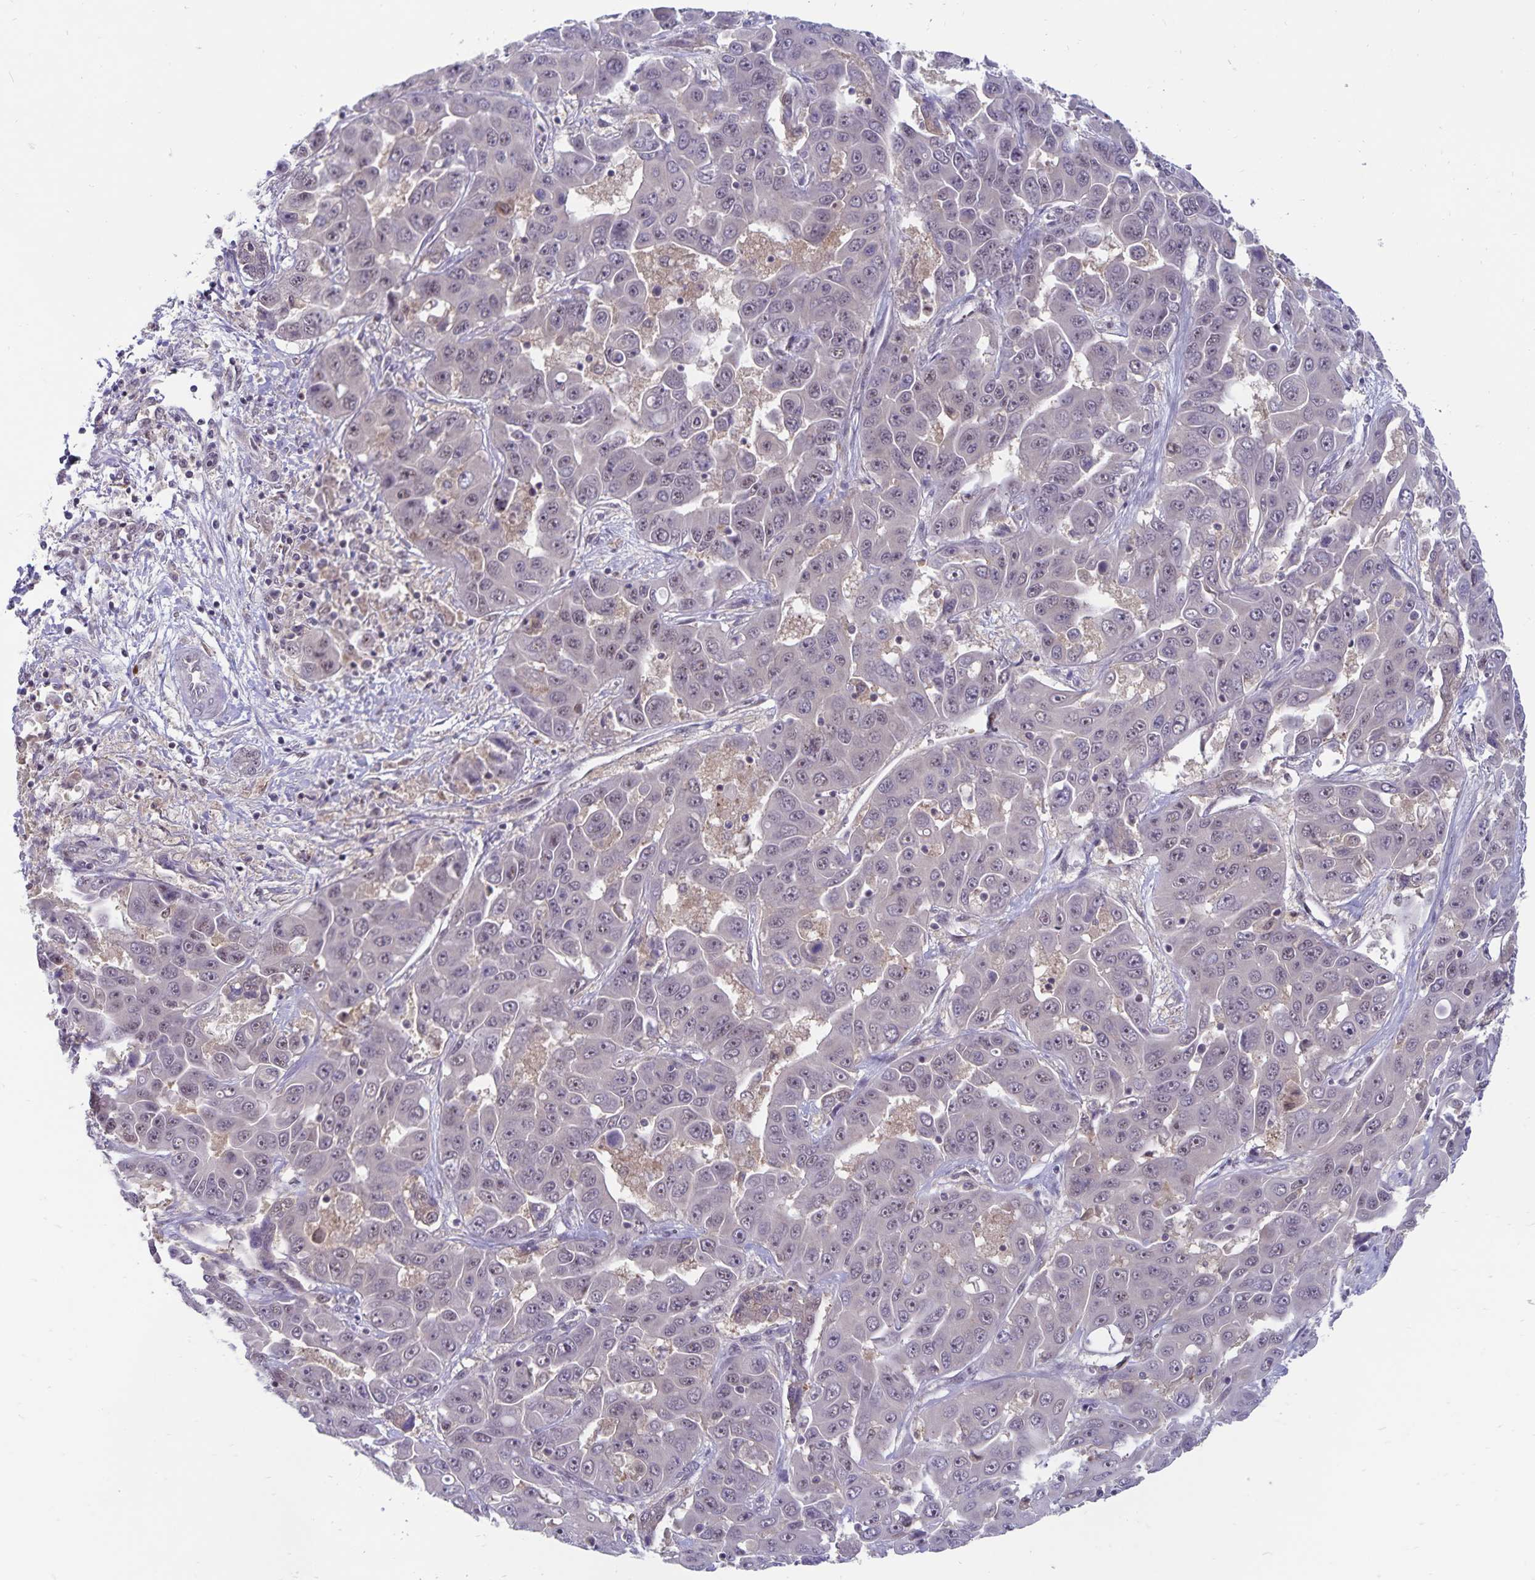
{"staining": {"intensity": "weak", "quantity": "<25%", "location": "nuclear"}, "tissue": "liver cancer", "cell_type": "Tumor cells", "image_type": "cancer", "snomed": [{"axis": "morphology", "description": "Cholangiocarcinoma"}, {"axis": "topography", "description": "Liver"}], "caption": "Immunohistochemistry (IHC) photomicrograph of neoplastic tissue: human liver cancer stained with DAB reveals no significant protein staining in tumor cells.", "gene": "EXOC6B", "patient": {"sex": "female", "age": 52}}